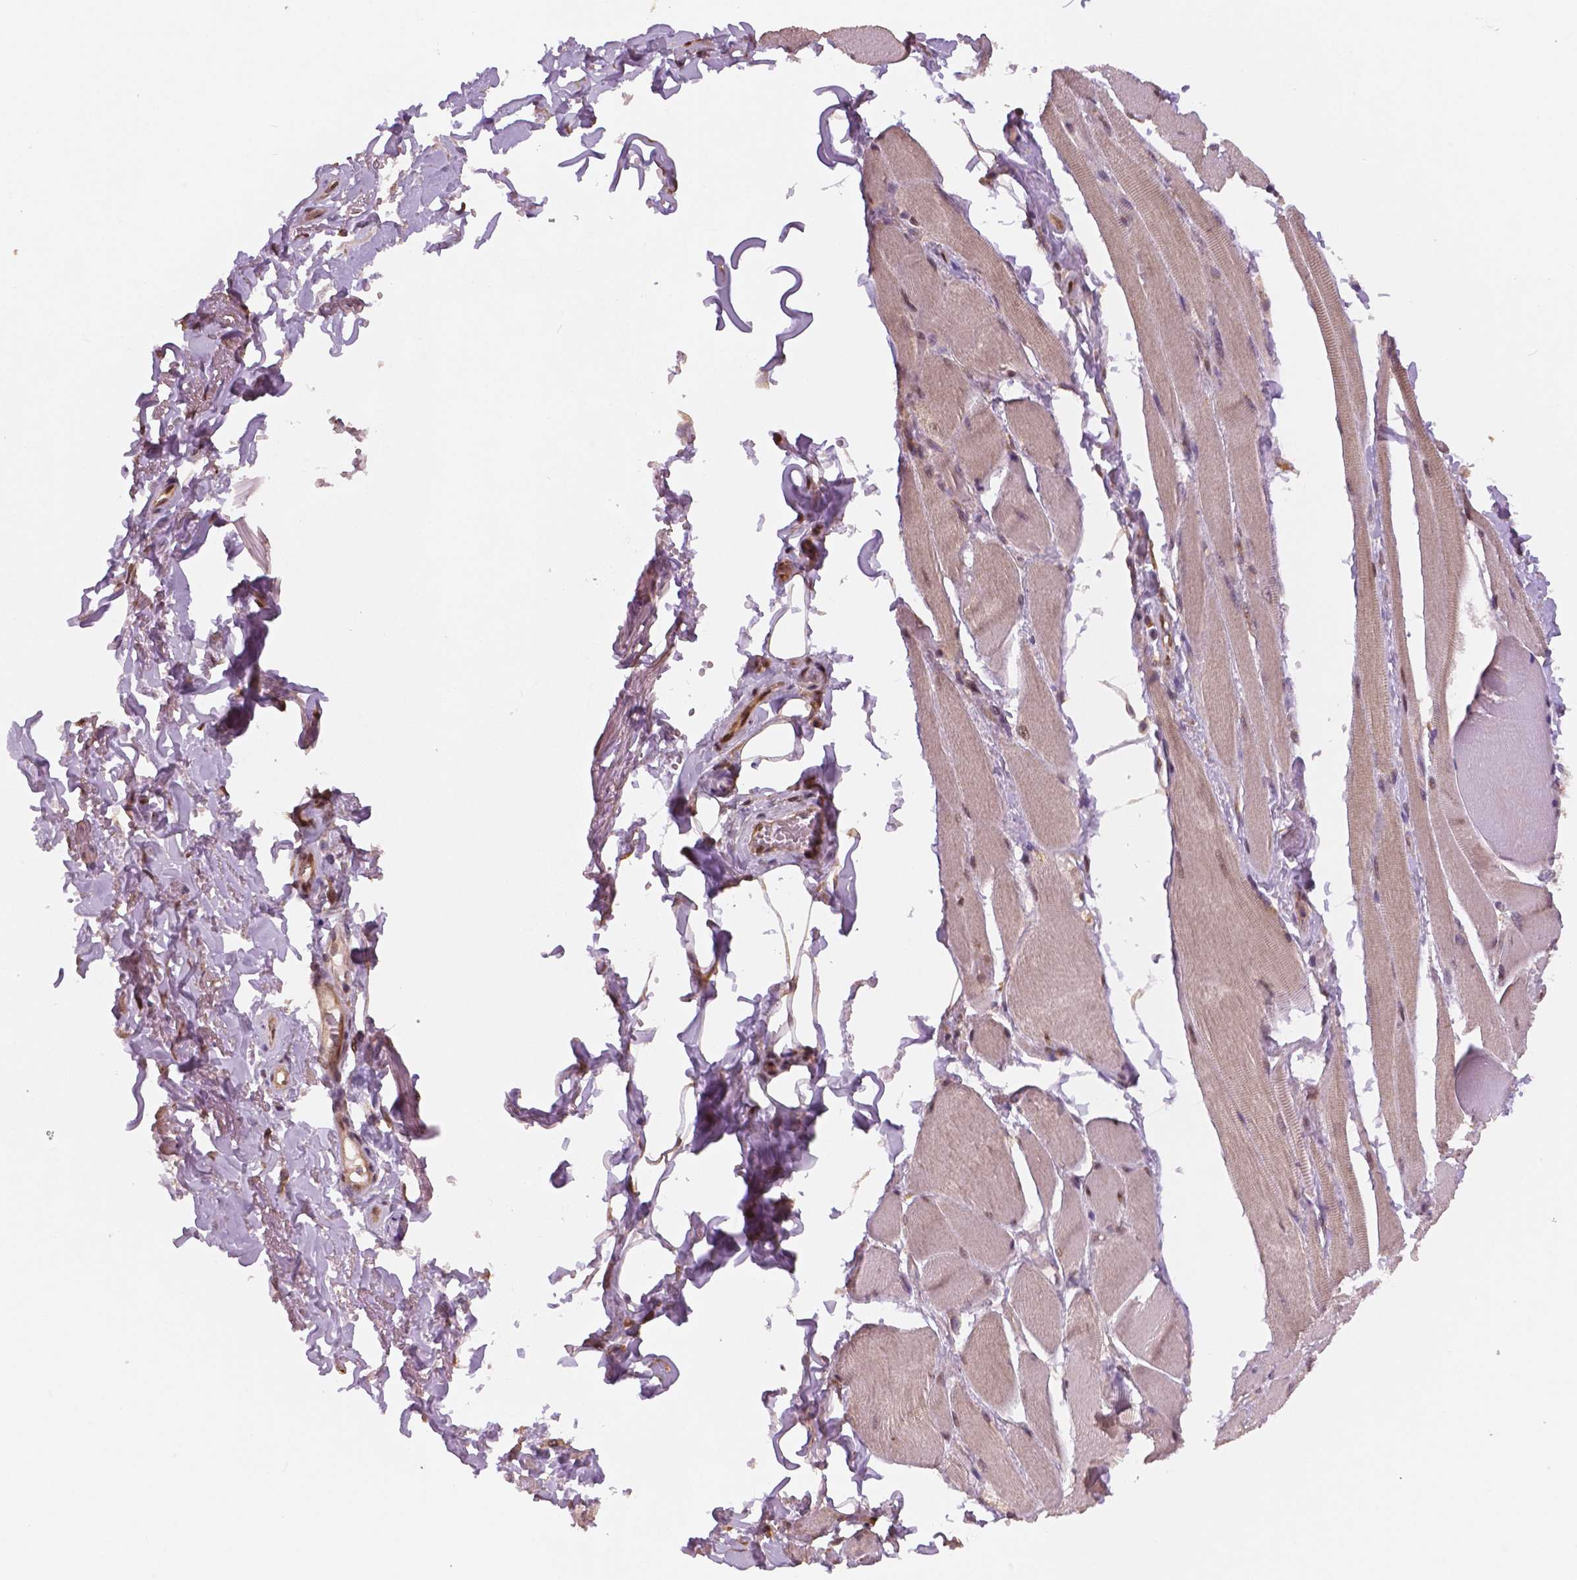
{"staining": {"intensity": "moderate", "quantity": ">75%", "location": "cytoplasmic/membranous,nuclear"}, "tissue": "skeletal muscle", "cell_type": "Myocytes", "image_type": "normal", "snomed": [{"axis": "morphology", "description": "Normal tissue, NOS"}, {"axis": "topography", "description": "Skeletal muscle"}, {"axis": "topography", "description": "Anal"}, {"axis": "topography", "description": "Peripheral nerve tissue"}], "caption": "Protein staining of unremarkable skeletal muscle shows moderate cytoplasmic/membranous,nuclear staining in approximately >75% of myocytes.", "gene": "STAT3", "patient": {"sex": "male", "age": 53}}